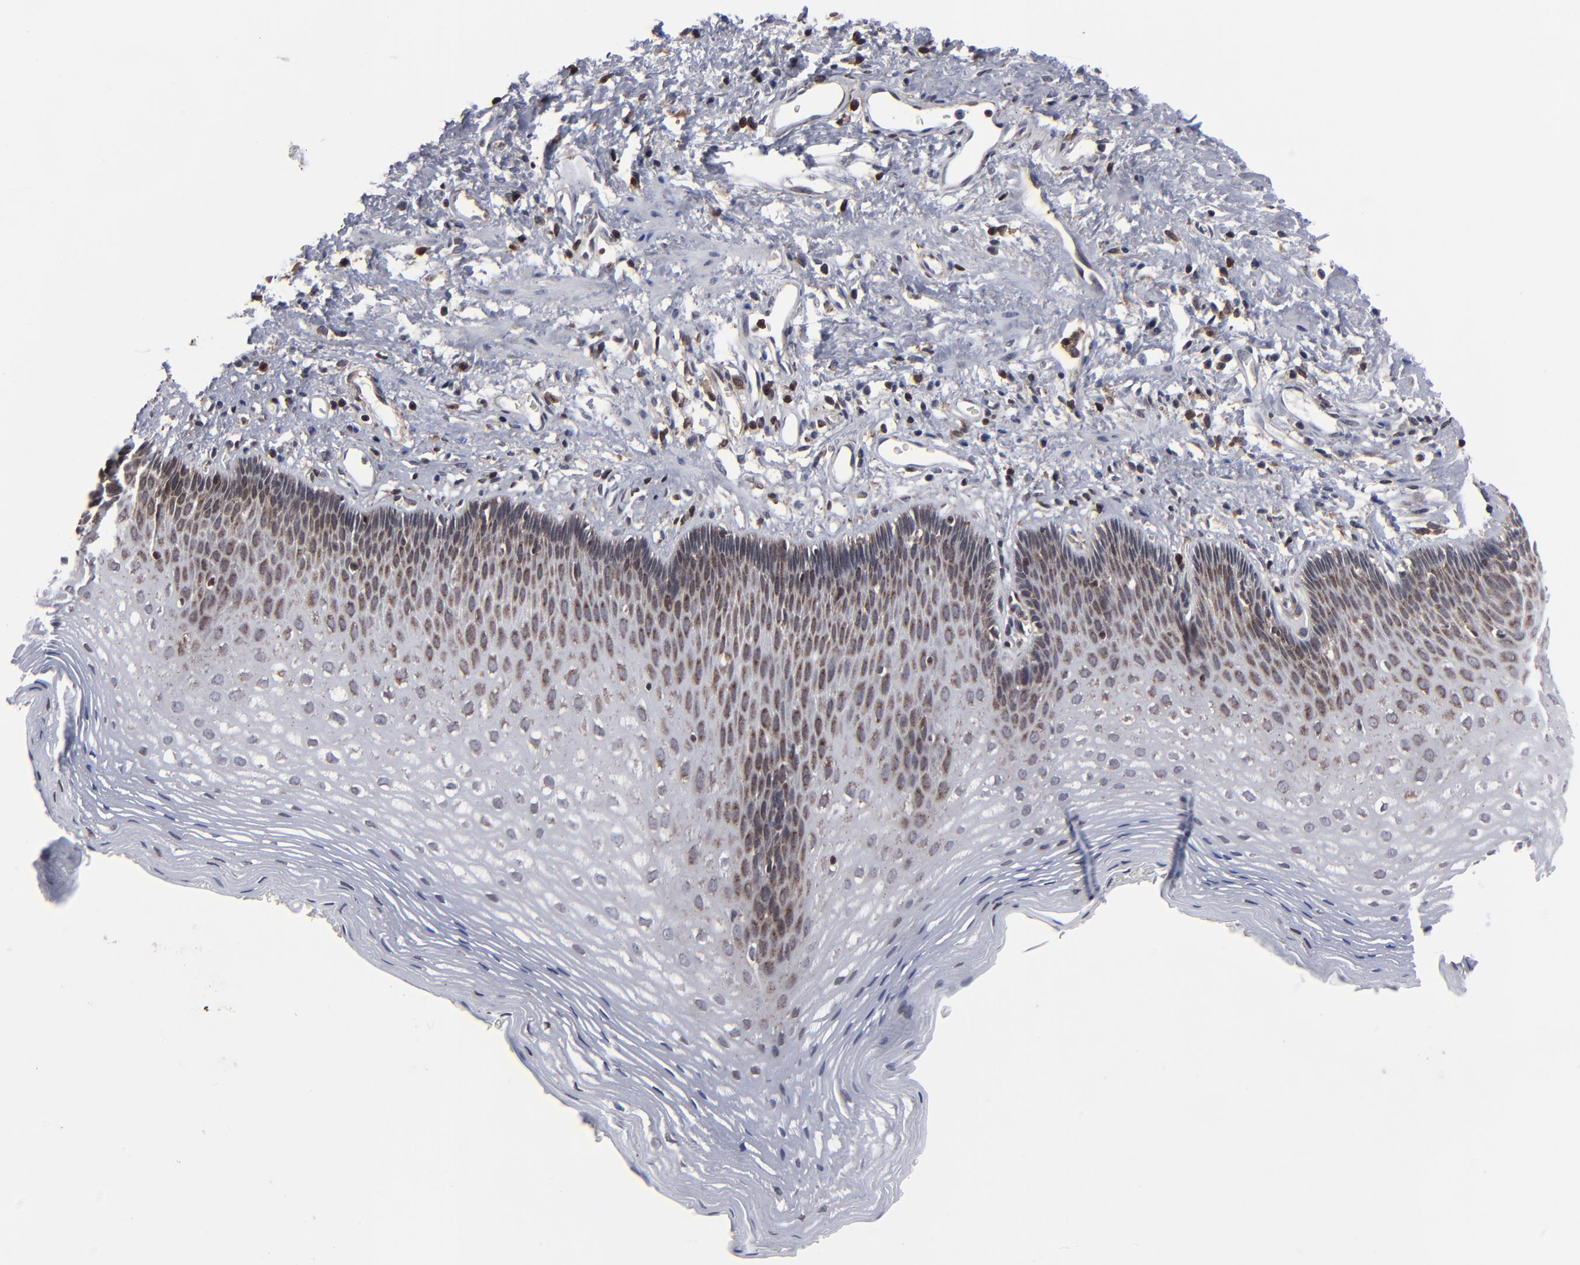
{"staining": {"intensity": "moderate", "quantity": "25%-75%", "location": "cytoplasmic/membranous,nuclear"}, "tissue": "esophagus", "cell_type": "Squamous epithelial cells", "image_type": "normal", "snomed": [{"axis": "morphology", "description": "Normal tissue, NOS"}, {"axis": "topography", "description": "Esophagus"}], "caption": "Immunohistochemistry (IHC) (DAB) staining of unremarkable human esophagus demonstrates moderate cytoplasmic/membranous,nuclear protein positivity in about 25%-75% of squamous epithelial cells. Using DAB (brown) and hematoxylin (blue) stains, captured at high magnification using brightfield microscopy.", "gene": "KIAA2026", "patient": {"sex": "female", "age": 70}}